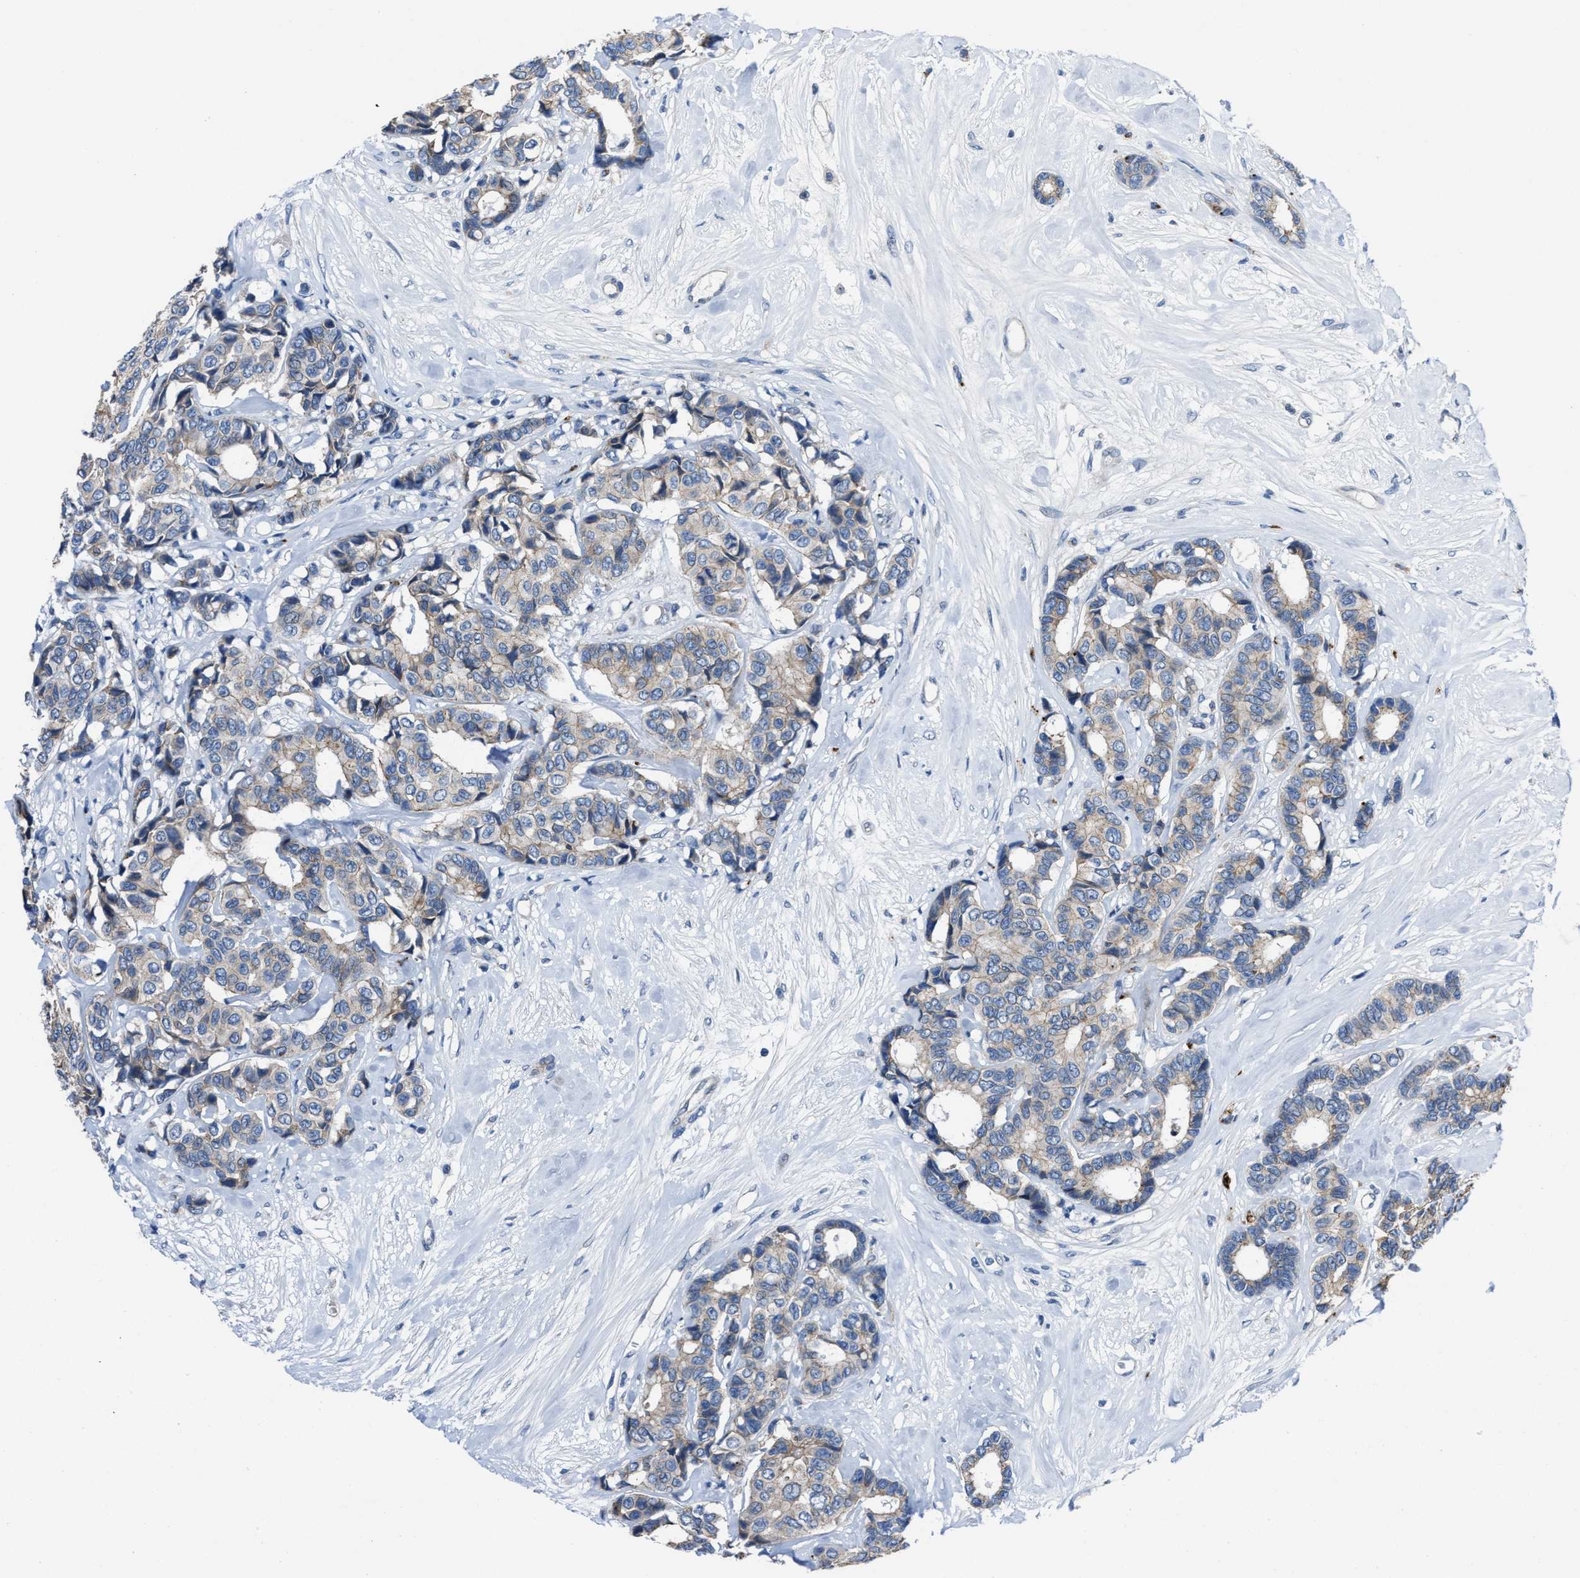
{"staining": {"intensity": "weak", "quantity": "25%-75%", "location": "cytoplasmic/membranous"}, "tissue": "breast cancer", "cell_type": "Tumor cells", "image_type": "cancer", "snomed": [{"axis": "morphology", "description": "Duct carcinoma"}, {"axis": "topography", "description": "Breast"}], "caption": "Breast cancer was stained to show a protein in brown. There is low levels of weak cytoplasmic/membranous staining in approximately 25%-75% of tumor cells.", "gene": "GHITM", "patient": {"sex": "female", "age": 87}}